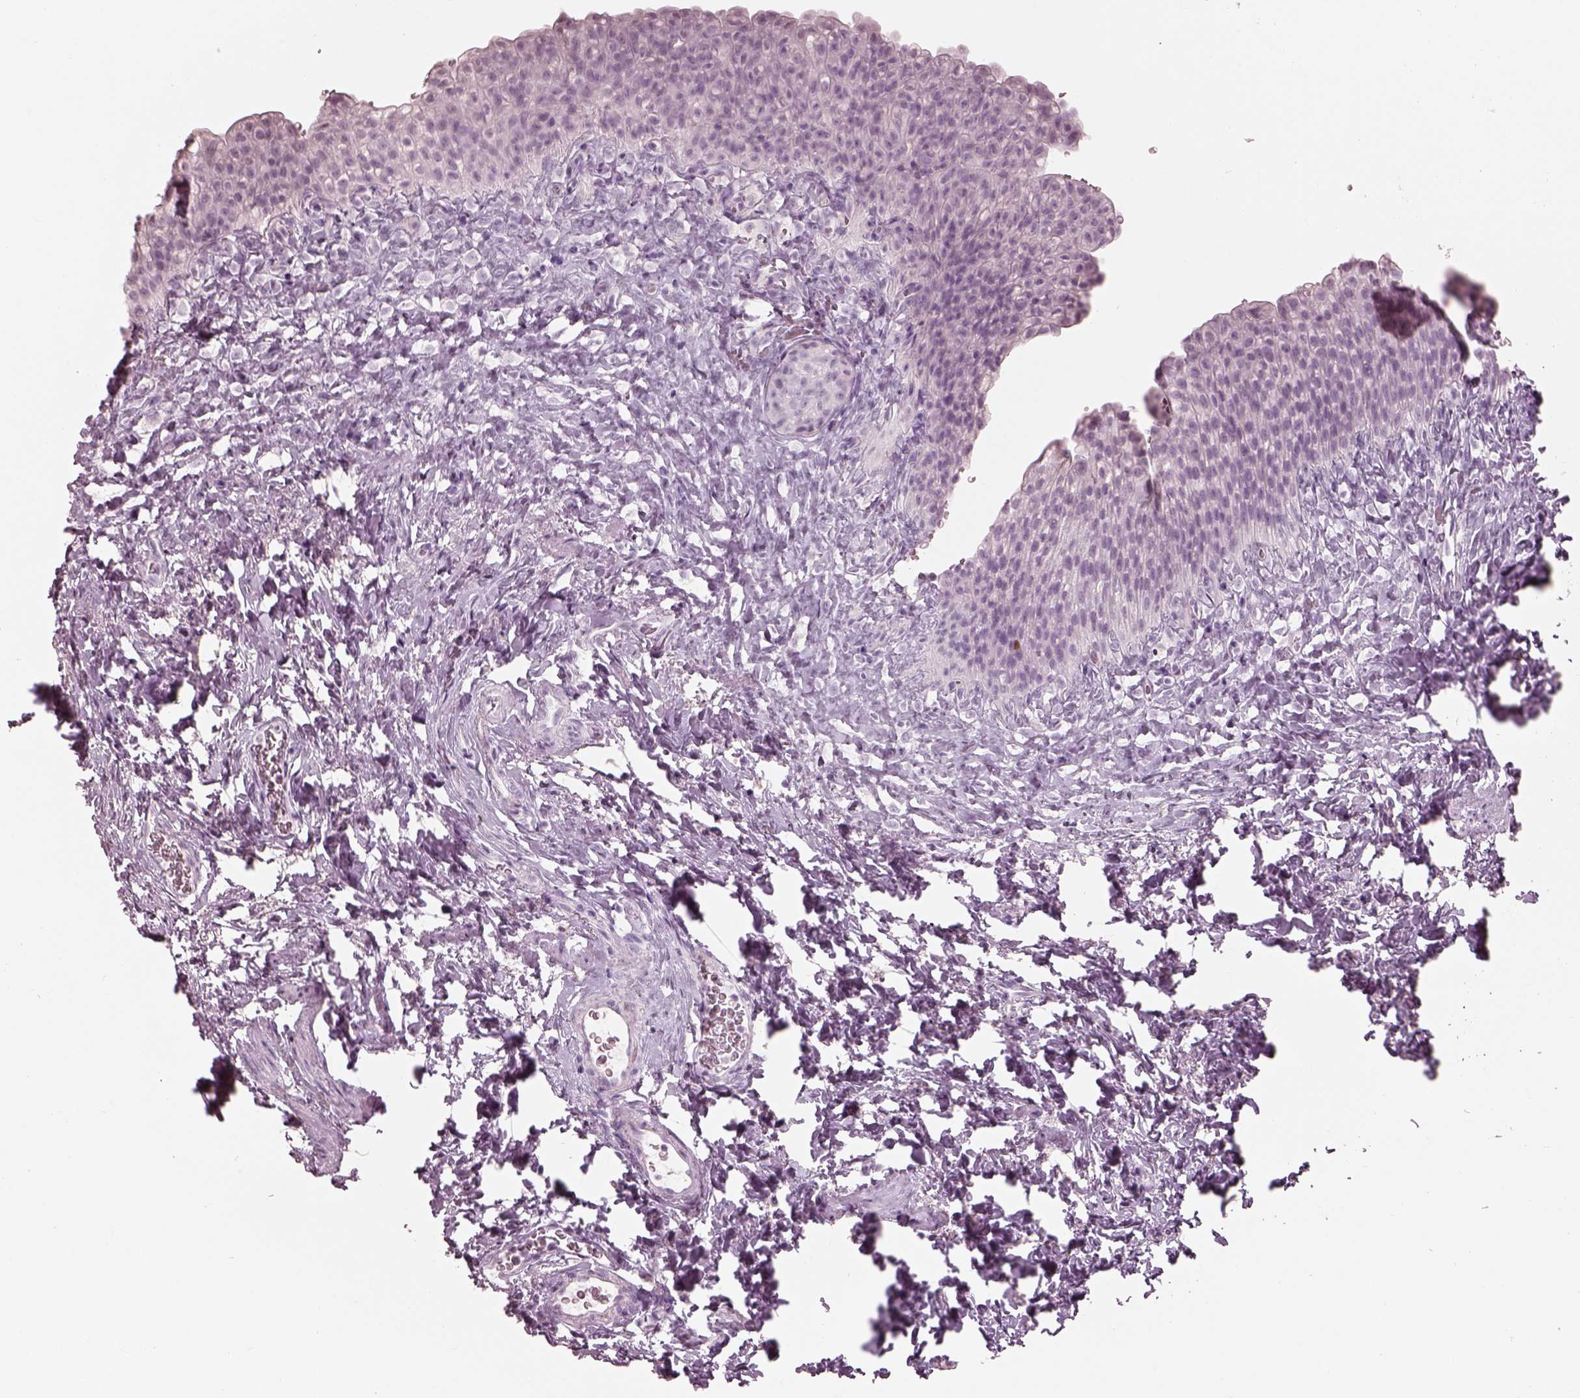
{"staining": {"intensity": "negative", "quantity": "none", "location": "none"}, "tissue": "urinary bladder", "cell_type": "Urothelial cells", "image_type": "normal", "snomed": [{"axis": "morphology", "description": "Normal tissue, NOS"}, {"axis": "topography", "description": "Urinary bladder"}], "caption": "Immunohistochemistry histopathology image of normal human urinary bladder stained for a protein (brown), which reveals no expression in urothelial cells.", "gene": "KRTAP24", "patient": {"sex": "male", "age": 76}}